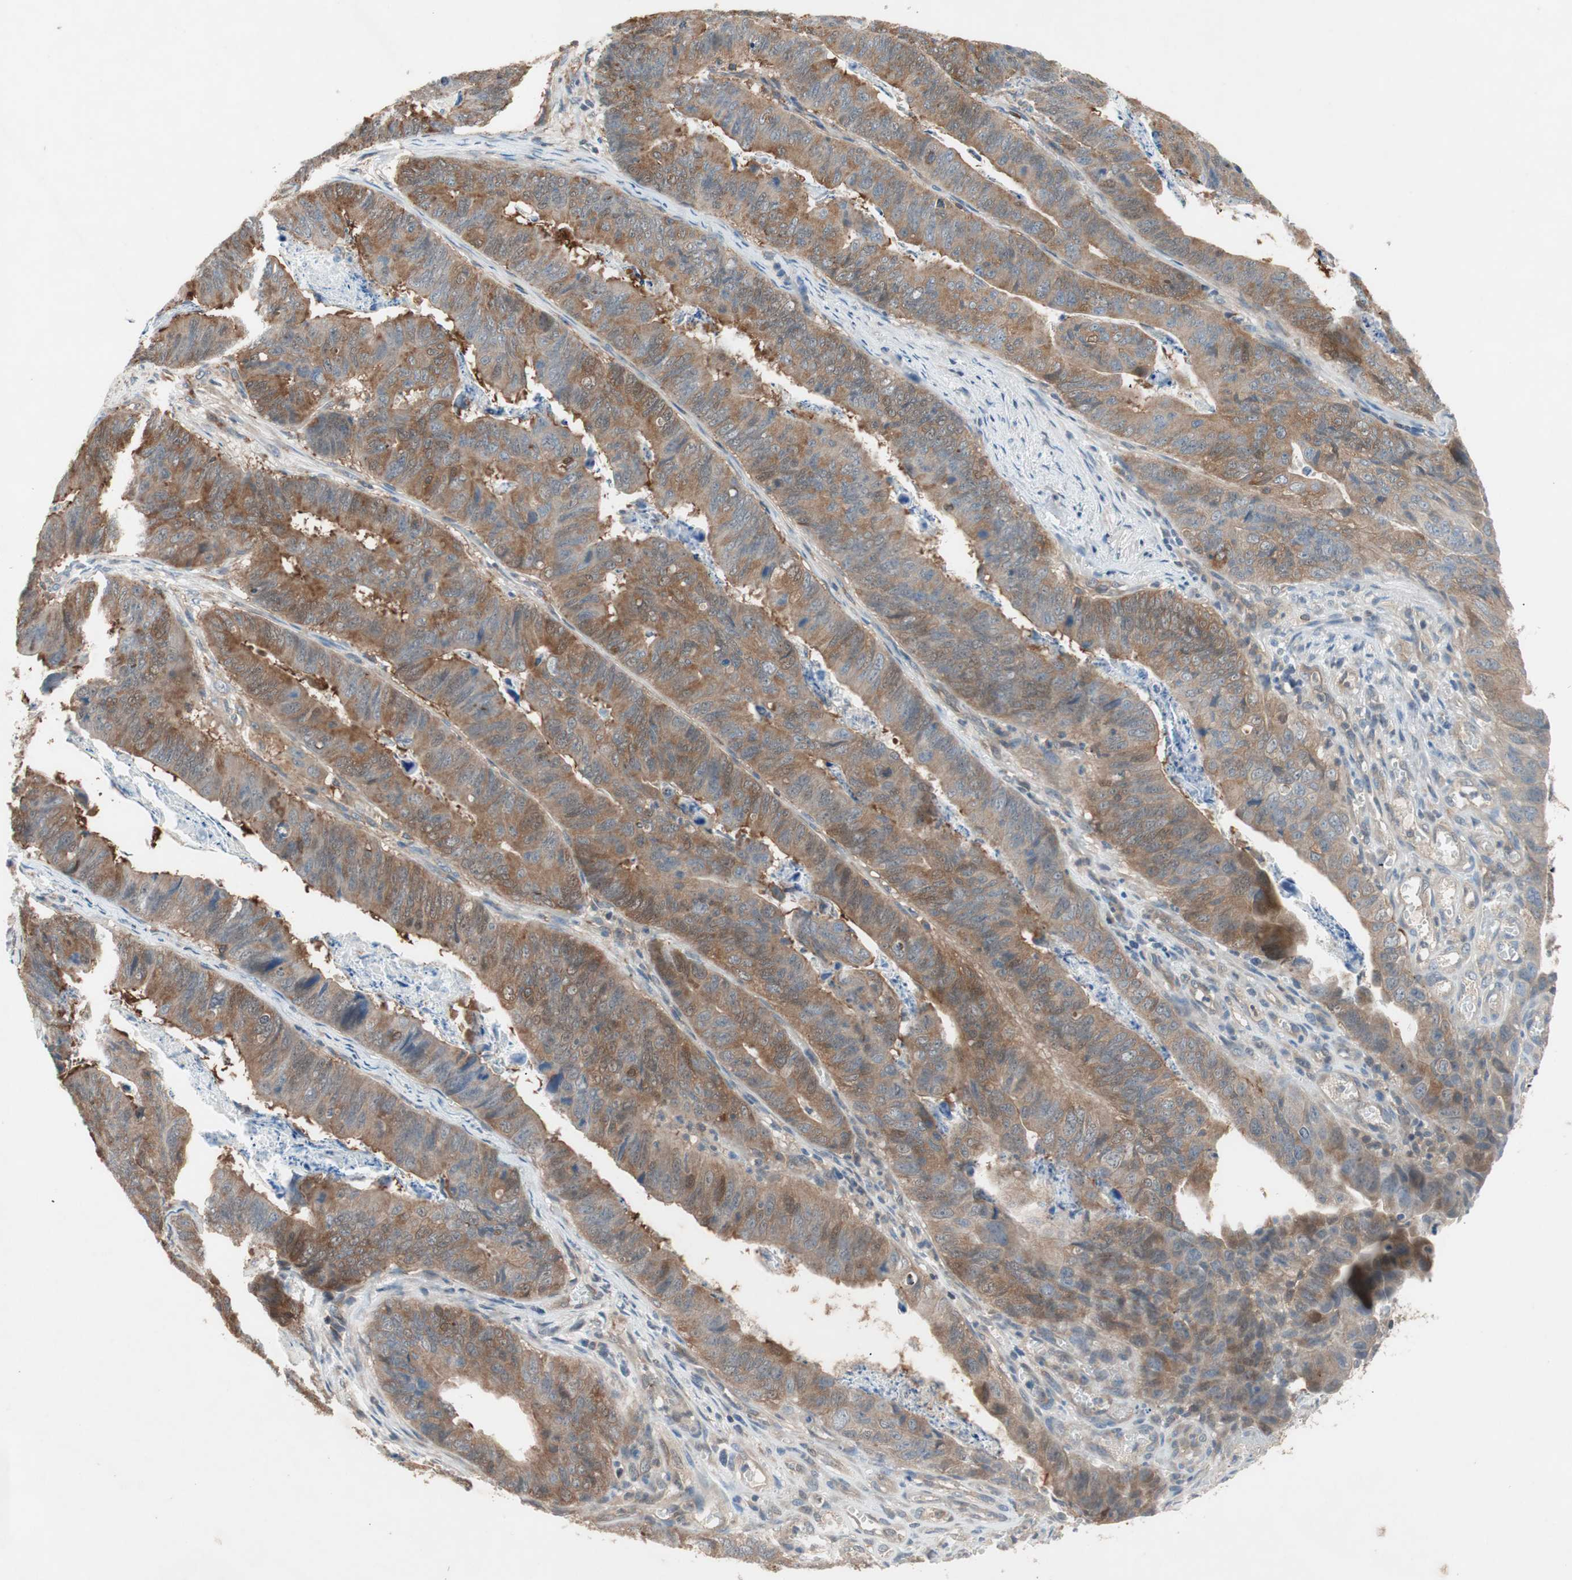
{"staining": {"intensity": "moderate", "quantity": ">75%", "location": "cytoplasmic/membranous"}, "tissue": "stomach cancer", "cell_type": "Tumor cells", "image_type": "cancer", "snomed": [{"axis": "morphology", "description": "Adenocarcinoma, NOS"}, {"axis": "topography", "description": "Stomach, lower"}], "caption": "The photomicrograph reveals a brown stain indicating the presence of a protein in the cytoplasmic/membranous of tumor cells in stomach cancer (adenocarcinoma). (Brightfield microscopy of DAB IHC at high magnification).", "gene": "GALT", "patient": {"sex": "male", "age": 77}}